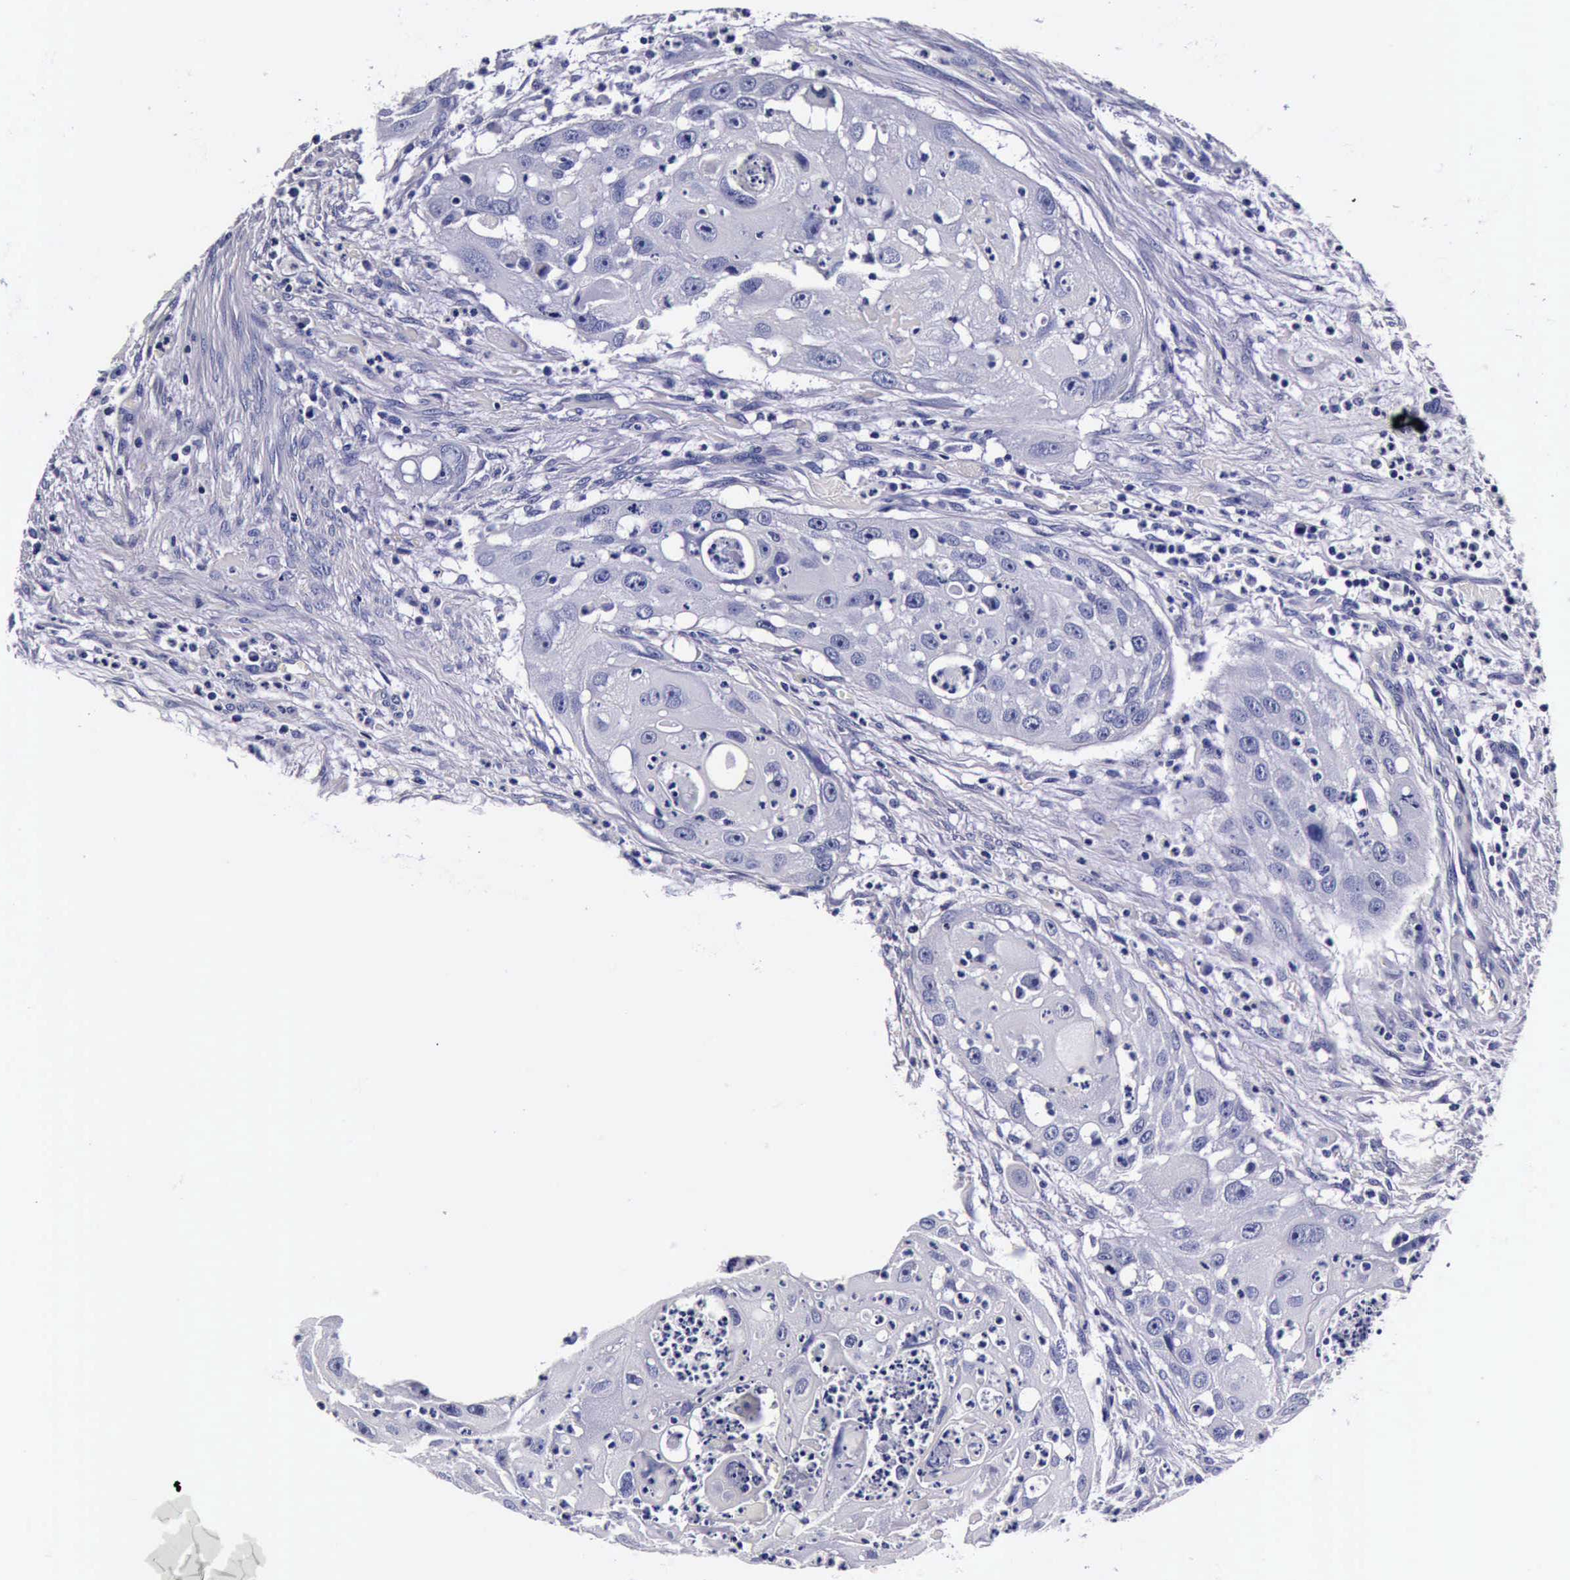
{"staining": {"intensity": "negative", "quantity": "none", "location": "none"}, "tissue": "head and neck cancer", "cell_type": "Tumor cells", "image_type": "cancer", "snomed": [{"axis": "morphology", "description": "Squamous cell carcinoma, NOS"}, {"axis": "topography", "description": "Head-Neck"}], "caption": "IHC of human head and neck squamous cell carcinoma reveals no staining in tumor cells.", "gene": "IAPP", "patient": {"sex": "male", "age": 64}}